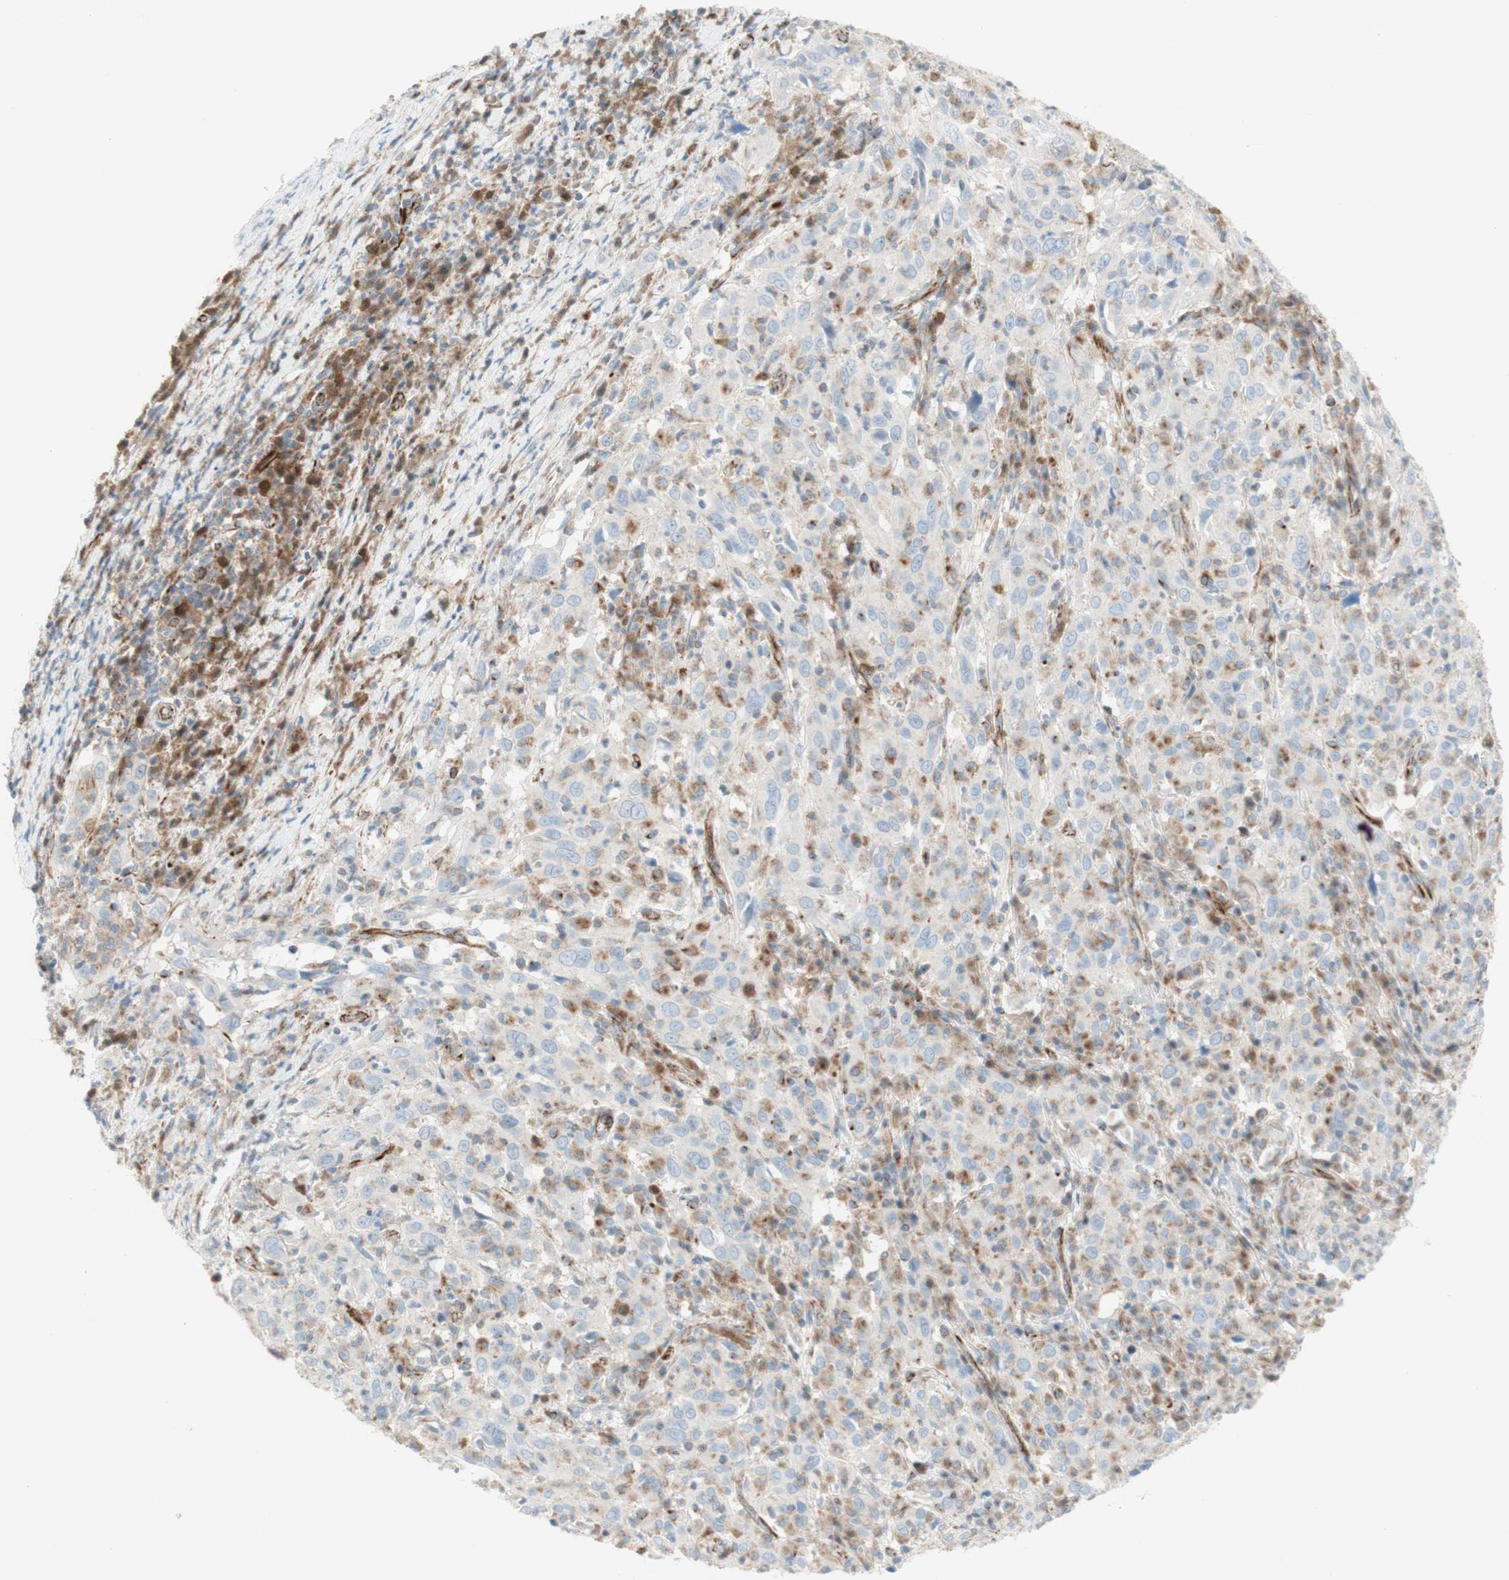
{"staining": {"intensity": "negative", "quantity": "none", "location": "none"}, "tissue": "cervical cancer", "cell_type": "Tumor cells", "image_type": "cancer", "snomed": [{"axis": "morphology", "description": "Squamous cell carcinoma, NOS"}, {"axis": "topography", "description": "Cervix"}], "caption": "IHC photomicrograph of neoplastic tissue: human cervical squamous cell carcinoma stained with DAB displays no significant protein expression in tumor cells. Nuclei are stained in blue.", "gene": "POU2AF1", "patient": {"sex": "female", "age": 46}}